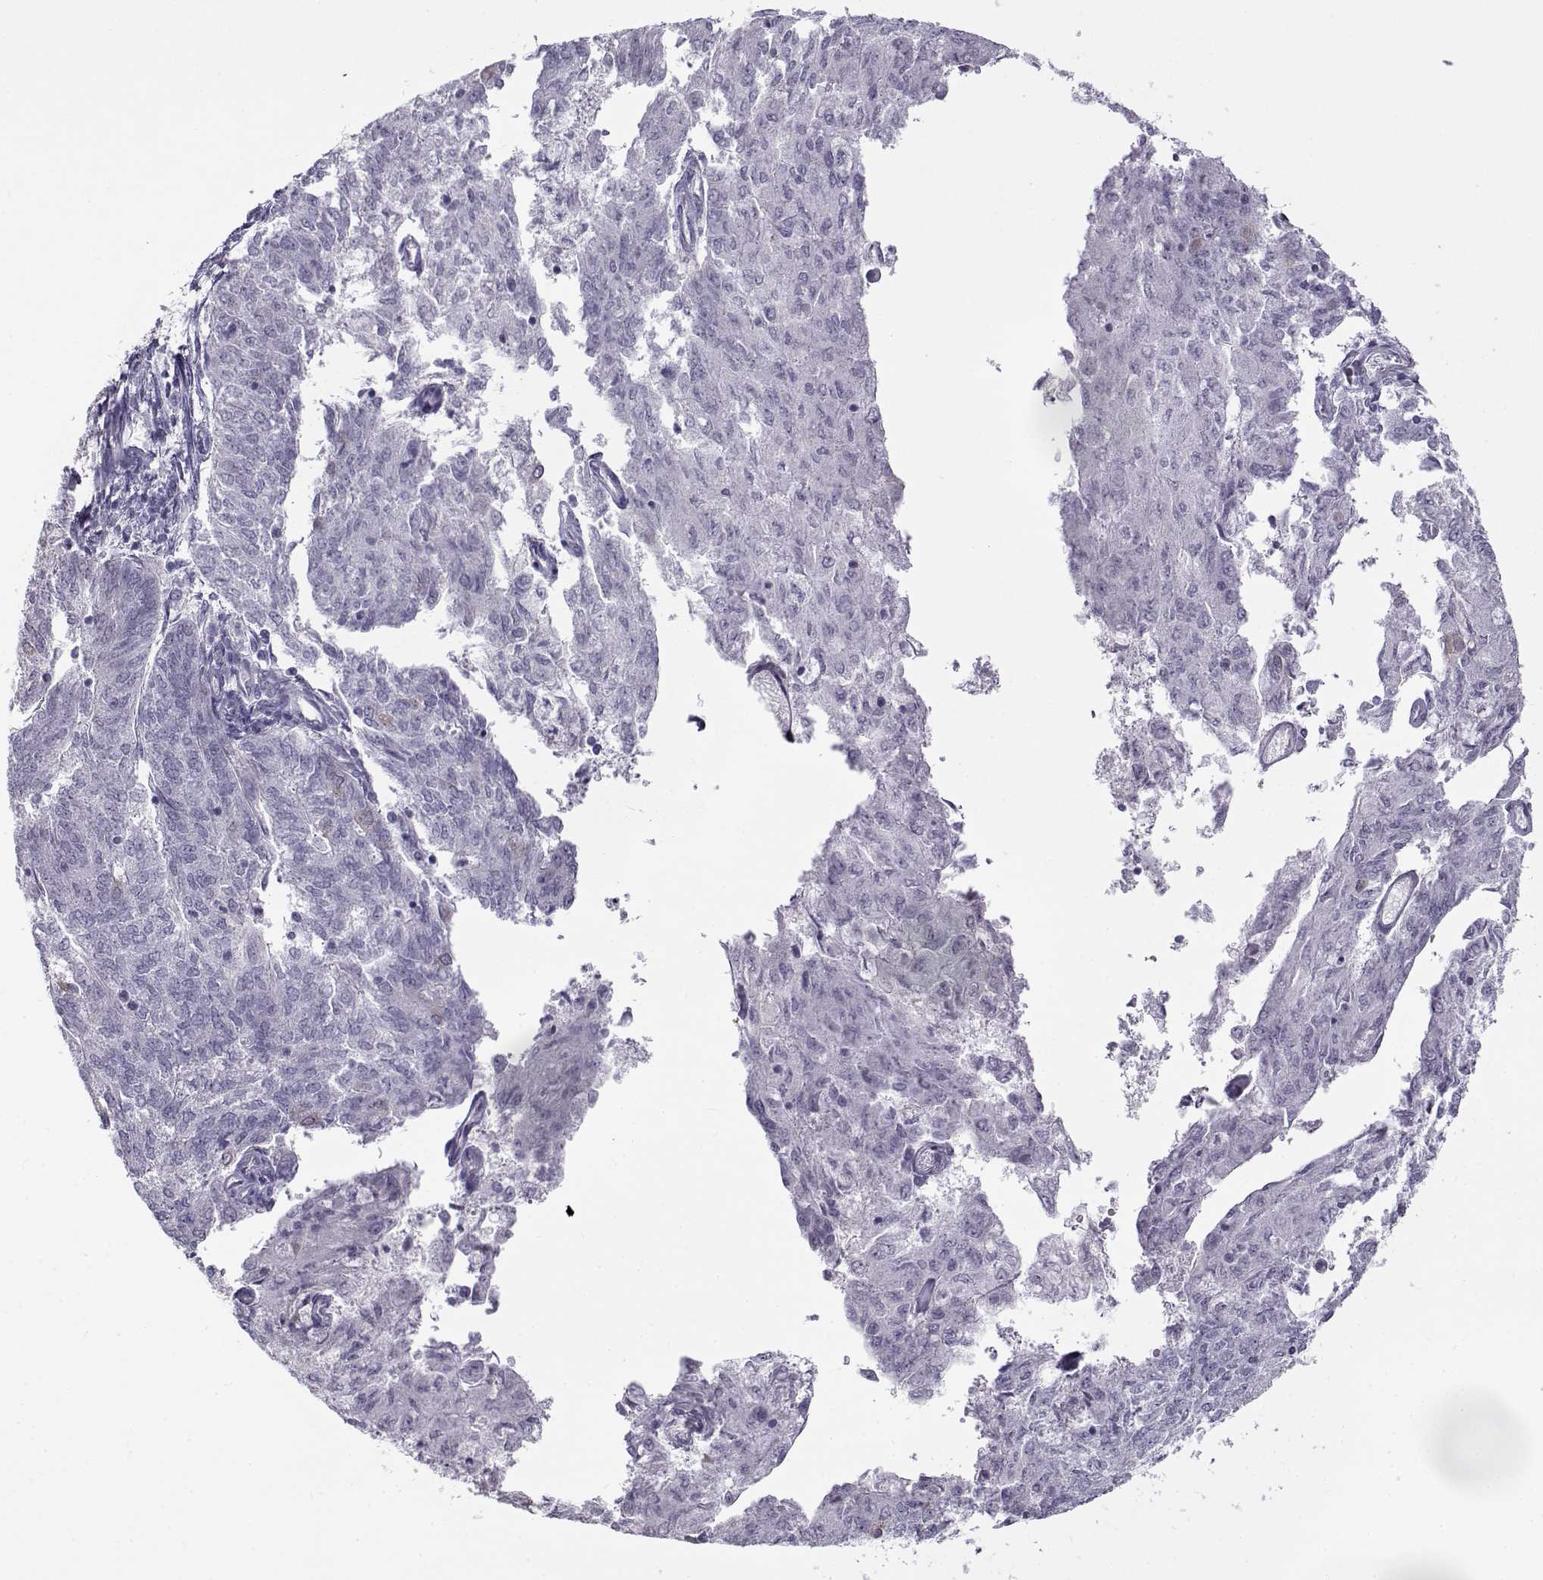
{"staining": {"intensity": "negative", "quantity": "none", "location": "none"}, "tissue": "endometrial cancer", "cell_type": "Tumor cells", "image_type": "cancer", "snomed": [{"axis": "morphology", "description": "Adenocarcinoma, NOS"}, {"axis": "topography", "description": "Endometrium"}], "caption": "Immunohistochemistry (IHC) of human endometrial adenocarcinoma displays no staining in tumor cells.", "gene": "TEX55", "patient": {"sex": "female", "age": 82}}